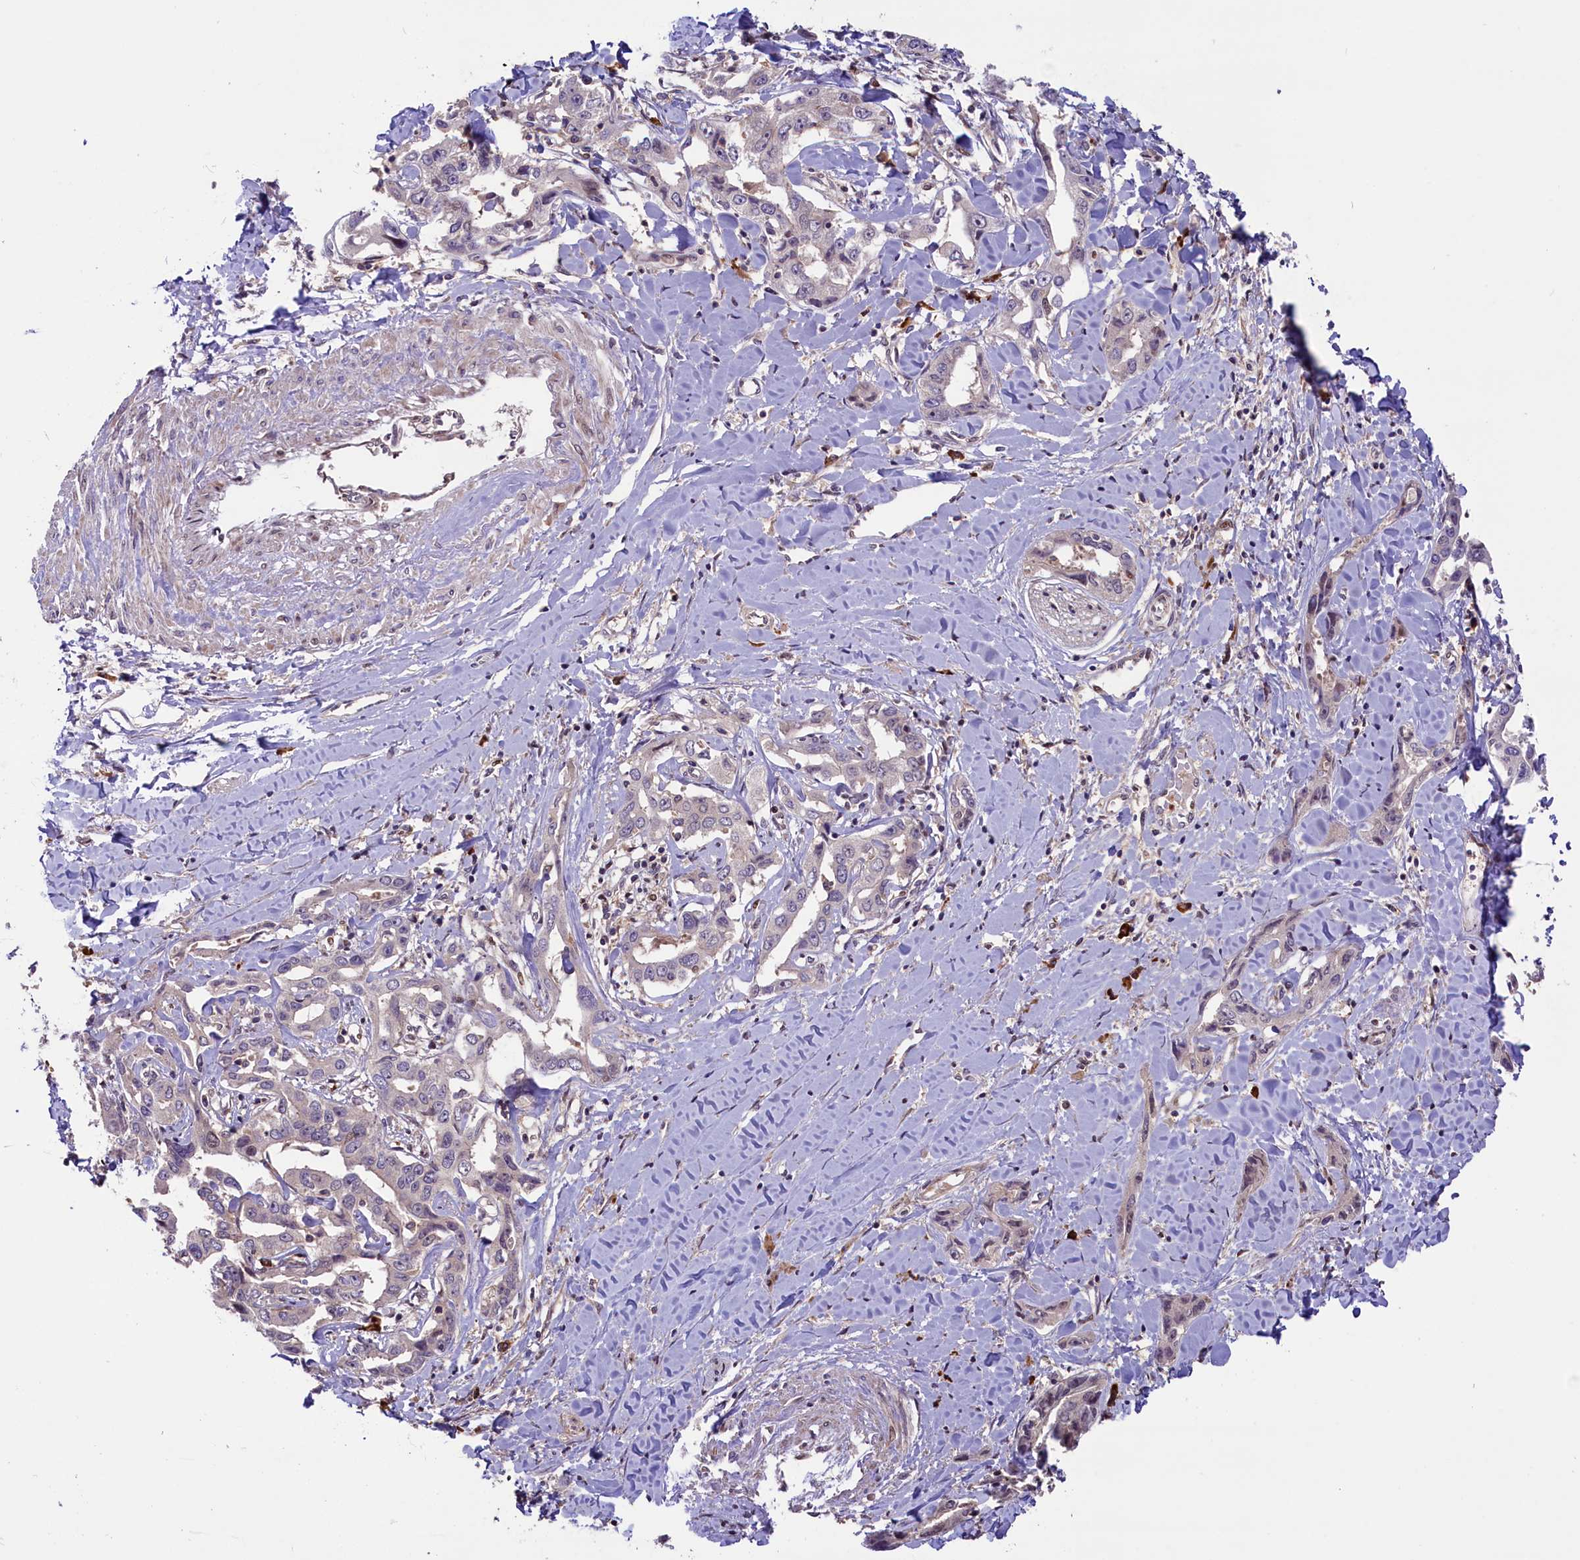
{"staining": {"intensity": "negative", "quantity": "none", "location": "none"}, "tissue": "liver cancer", "cell_type": "Tumor cells", "image_type": "cancer", "snomed": [{"axis": "morphology", "description": "Cholangiocarcinoma"}, {"axis": "topography", "description": "Liver"}], "caption": "An IHC histopathology image of liver cholangiocarcinoma is shown. There is no staining in tumor cells of liver cholangiocarcinoma. The staining is performed using DAB (3,3'-diaminobenzidine) brown chromogen with nuclei counter-stained in using hematoxylin.", "gene": "RIC8A", "patient": {"sex": "male", "age": 59}}